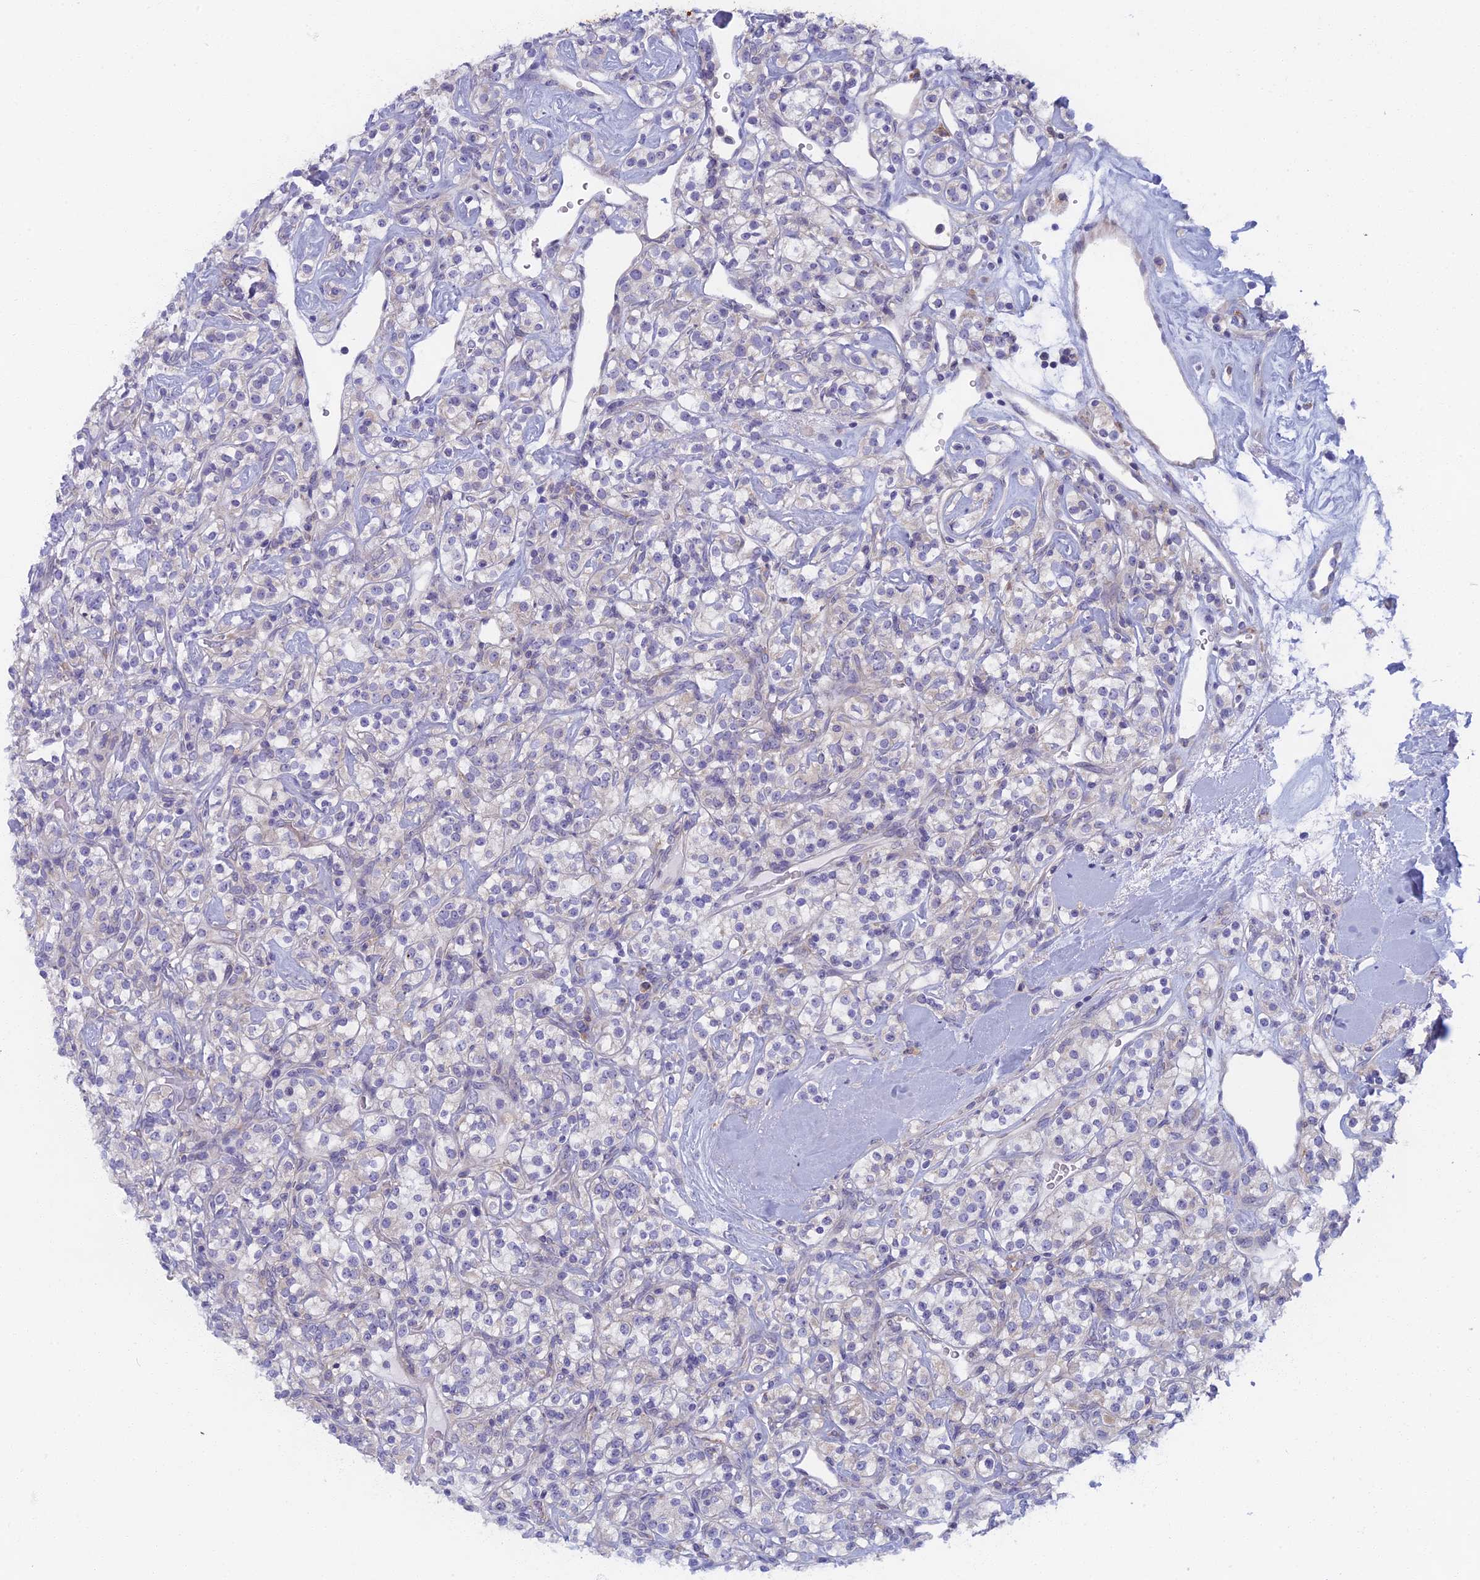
{"staining": {"intensity": "negative", "quantity": "none", "location": "none"}, "tissue": "renal cancer", "cell_type": "Tumor cells", "image_type": "cancer", "snomed": [{"axis": "morphology", "description": "Adenocarcinoma, NOS"}, {"axis": "topography", "description": "Kidney"}], "caption": "IHC of human adenocarcinoma (renal) demonstrates no staining in tumor cells. (DAB (3,3'-diaminobenzidine) immunohistochemistry (IHC) visualized using brightfield microscopy, high magnification).", "gene": "DDX51", "patient": {"sex": "male", "age": 77}}